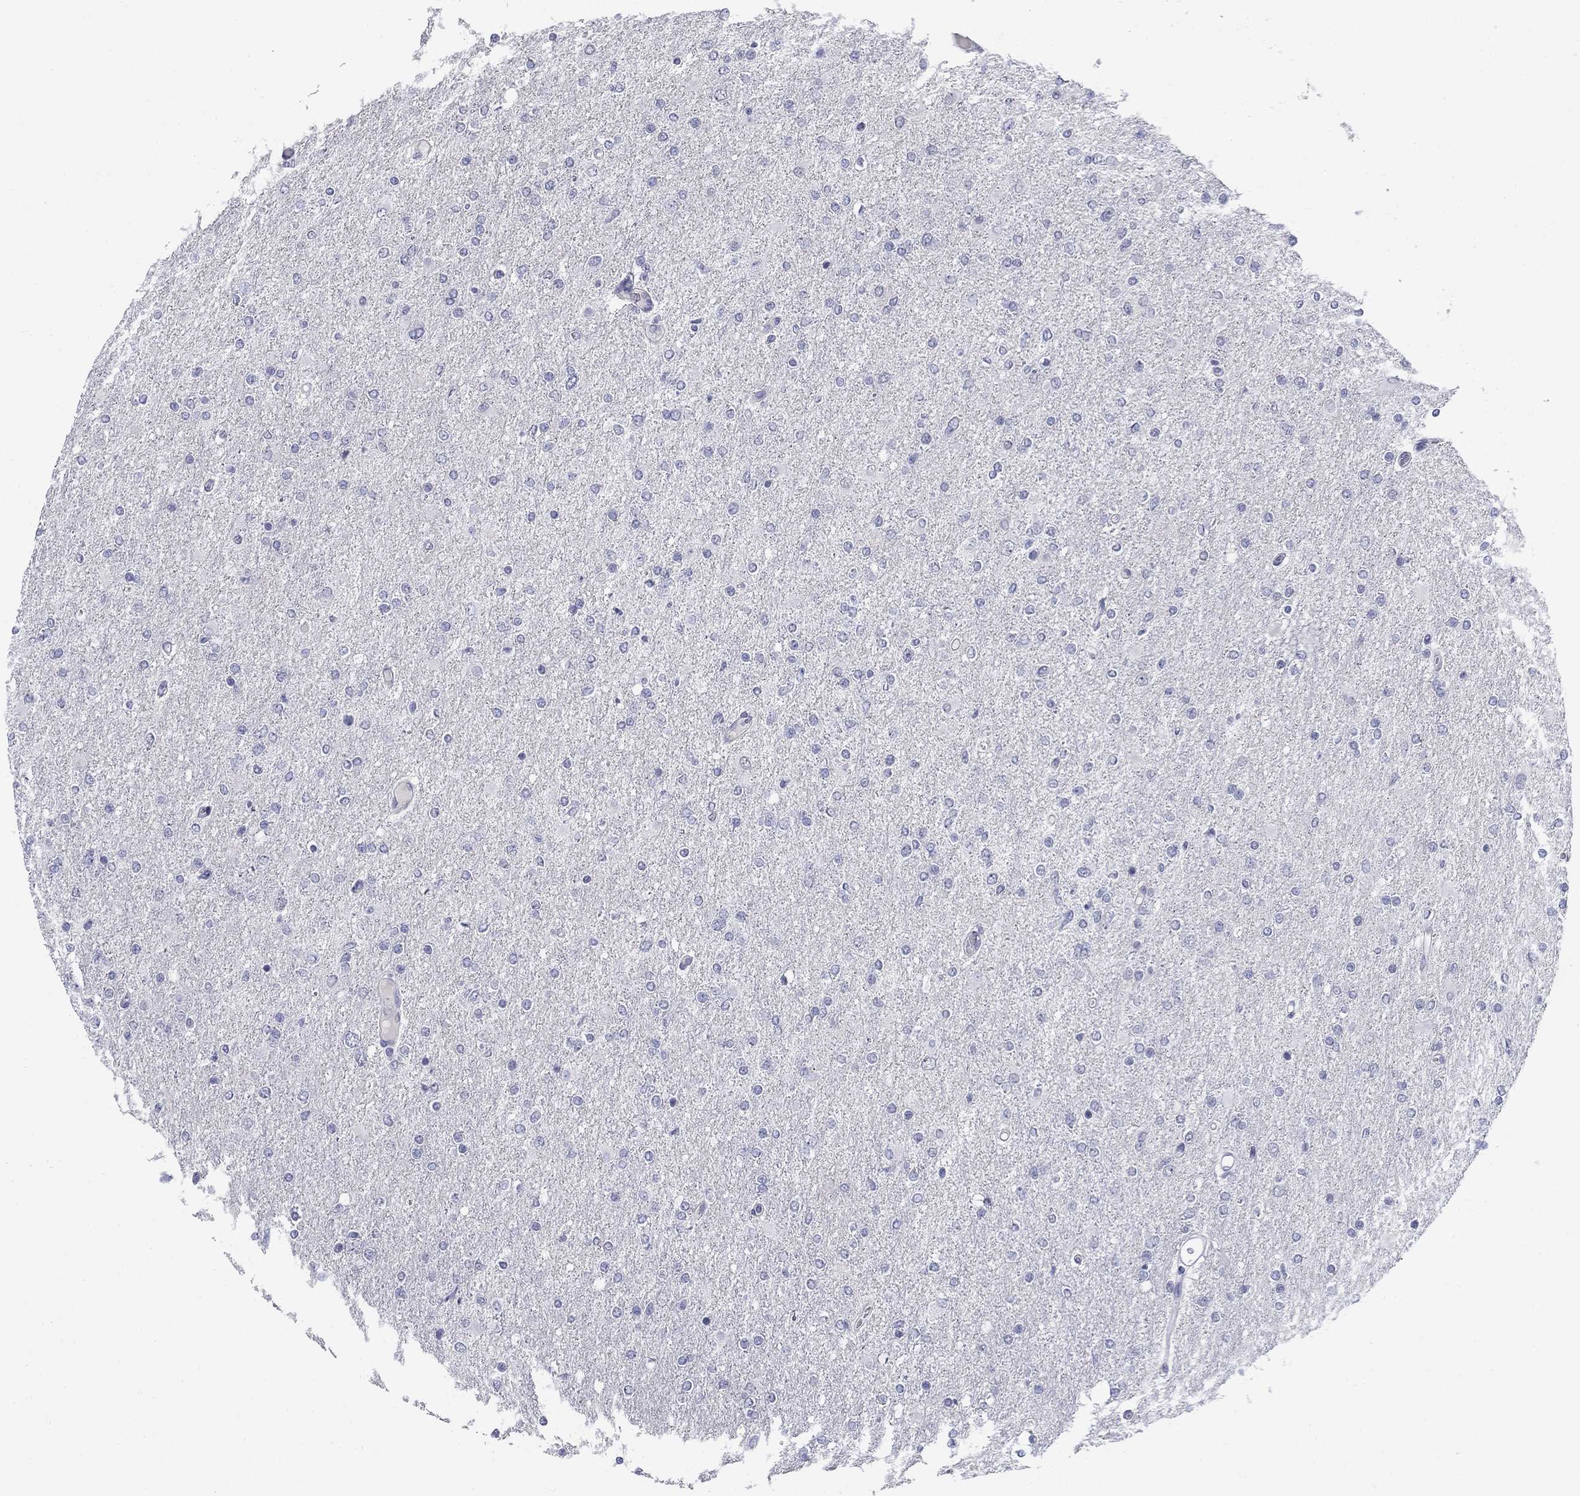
{"staining": {"intensity": "negative", "quantity": "none", "location": "none"}, "tissue": "glioma", "cell_type": "Tumor cells", "image_type": "cancer", "snomed": [{"axis": "morphology", "description": "Glioma, malignant, High grade"}, {"axis": "topography", "description": "Cerebral cortex"}], "caption": "Micrograph shows no significant protein expression in tumor cells of malignant glioma (high-grade).", "gene": "C4orf19", "patient": {"sex": "male", "age": 70}}